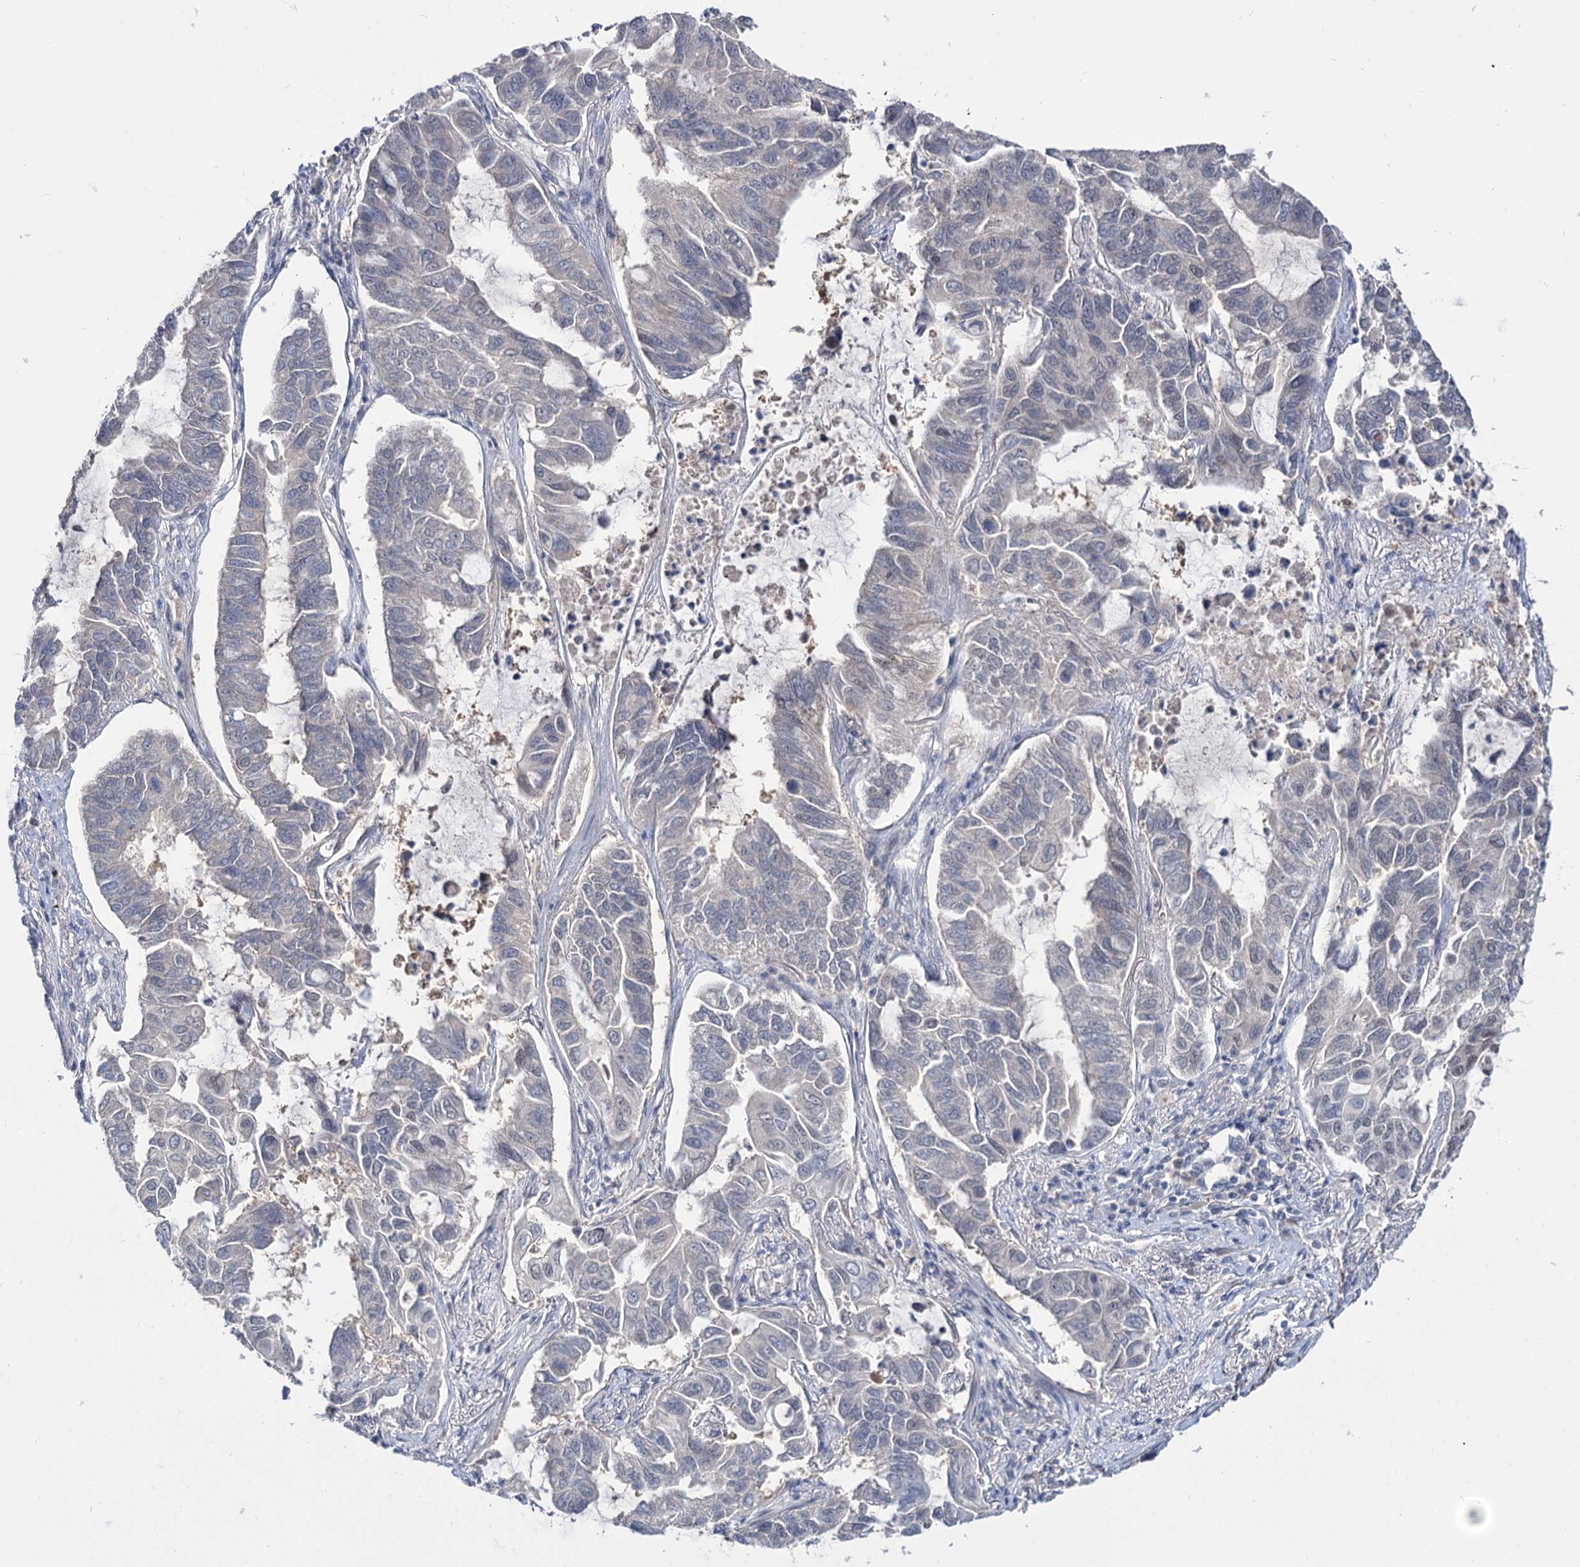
{"staining": {"intensity": "negative", "quantity": "none", "location": "none"}, "tissue": "lung cancer", "cell_type": "Tumor cells", "image_type": "cancer", "snomed": [{"axis": "morphology", "description": "Adenocarcinoma, NOS"}, {"axis": "topography", "description": "Lung"}], "caption": "Immunohistochemical staining of lung cancer (adenocarcinoma) shows no significant expression in tumor cells.", "gene": "NEK10", "patient": {"sex": "male", "age": 64}}